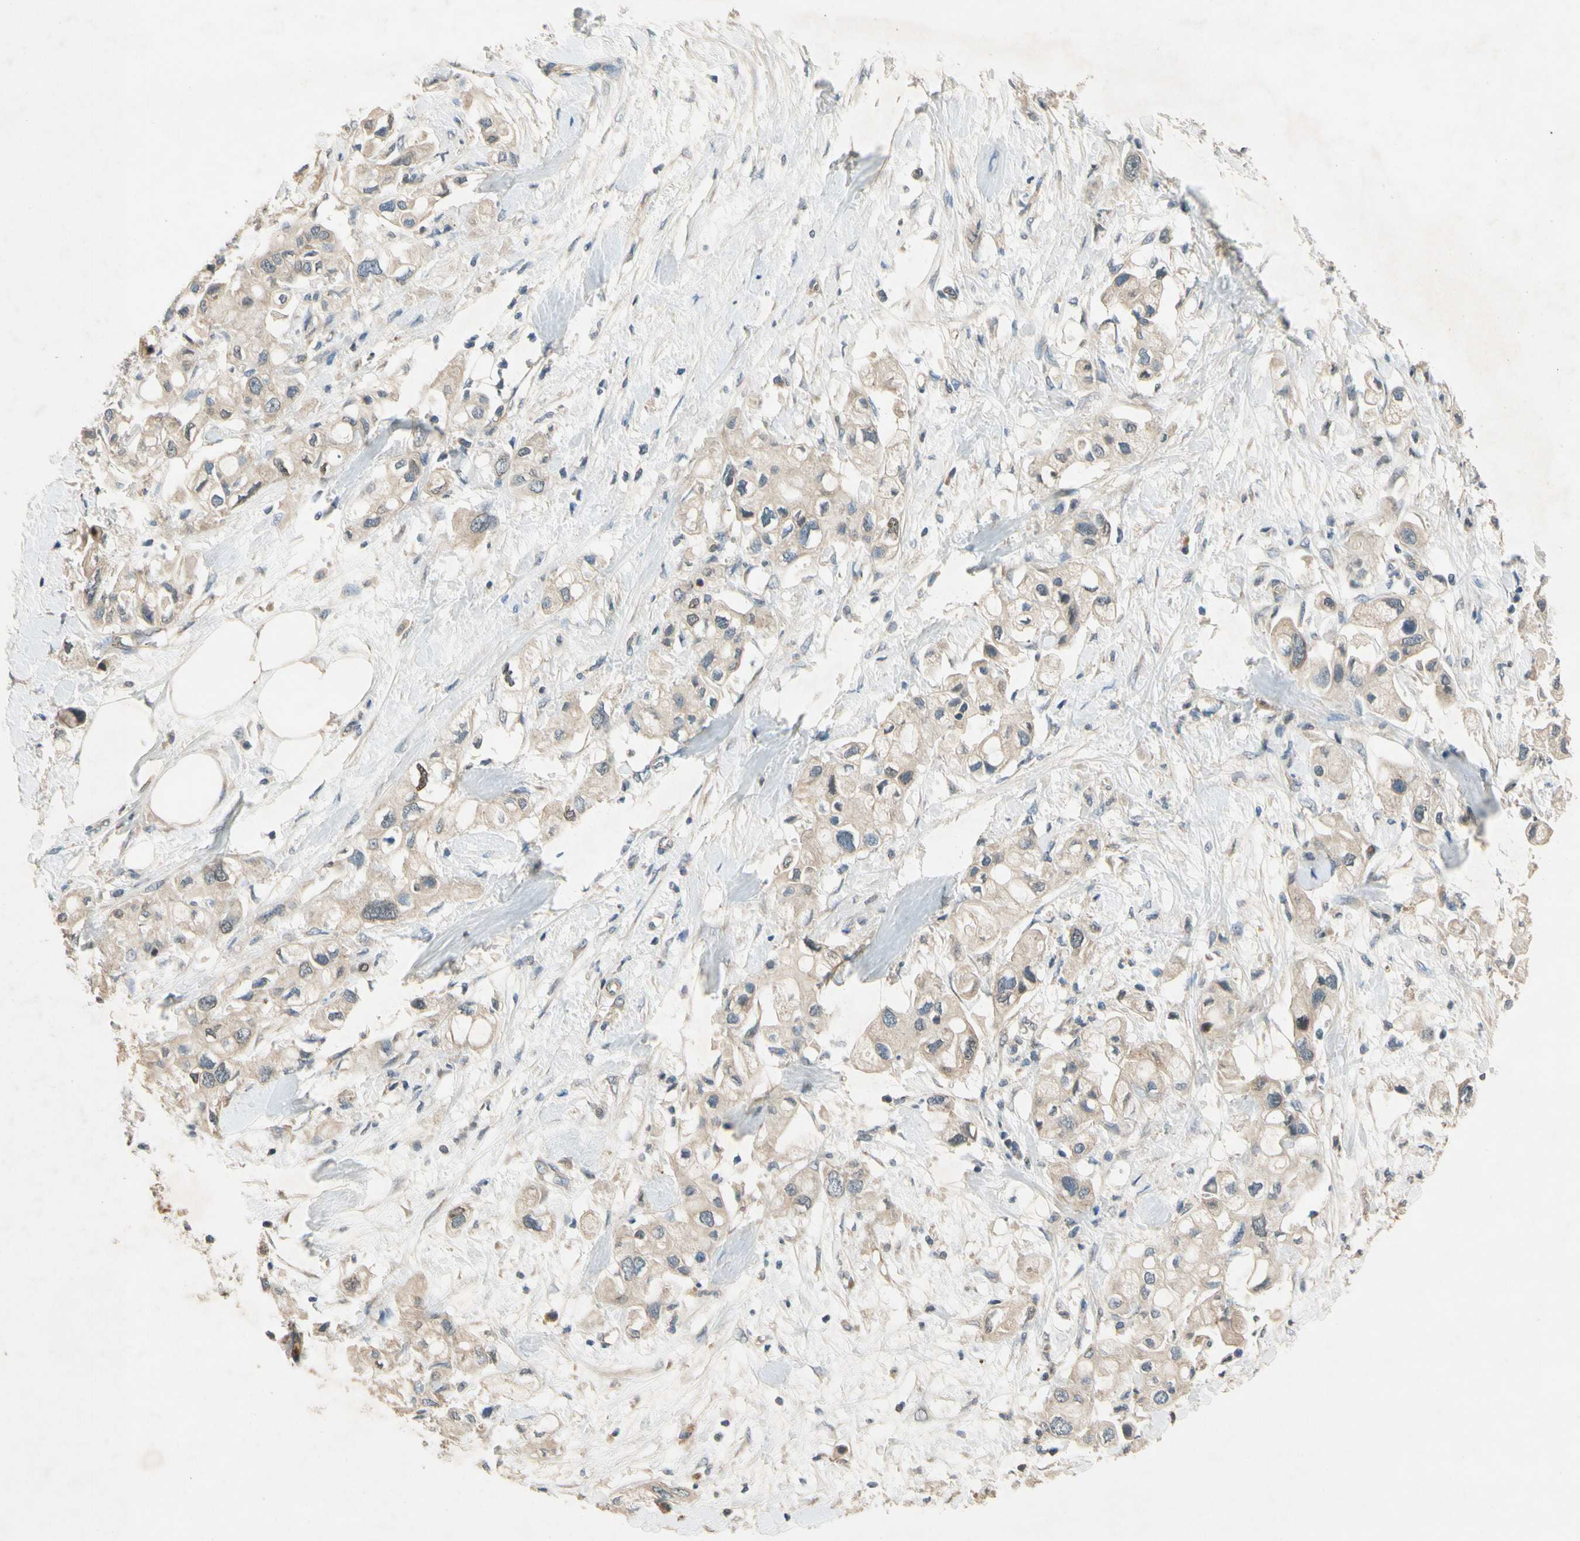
{"staining": {"intensity": "negative", "quantity": "none", "location": "none"}, "tissue": "pancreatic cancer", "cell_type": "Tumor cells", "image_type": "cancer", "snomed": [{"axis": "morphology", "description": "Adenocarcinoma, NOS"}, {"axis": "topography", "description": "Pancreas"}], "caption": "High magnification brightfield microscopy of adenocarcinoma (pancreatic) stained with DAB (3,3'-diaminobenzidine) (brown) and counterstained with hematoxylin (blue): tumor cells show no significant positivity.", "gene": "ALKBH3", "patient": {"sex": "female", "age": 56}}